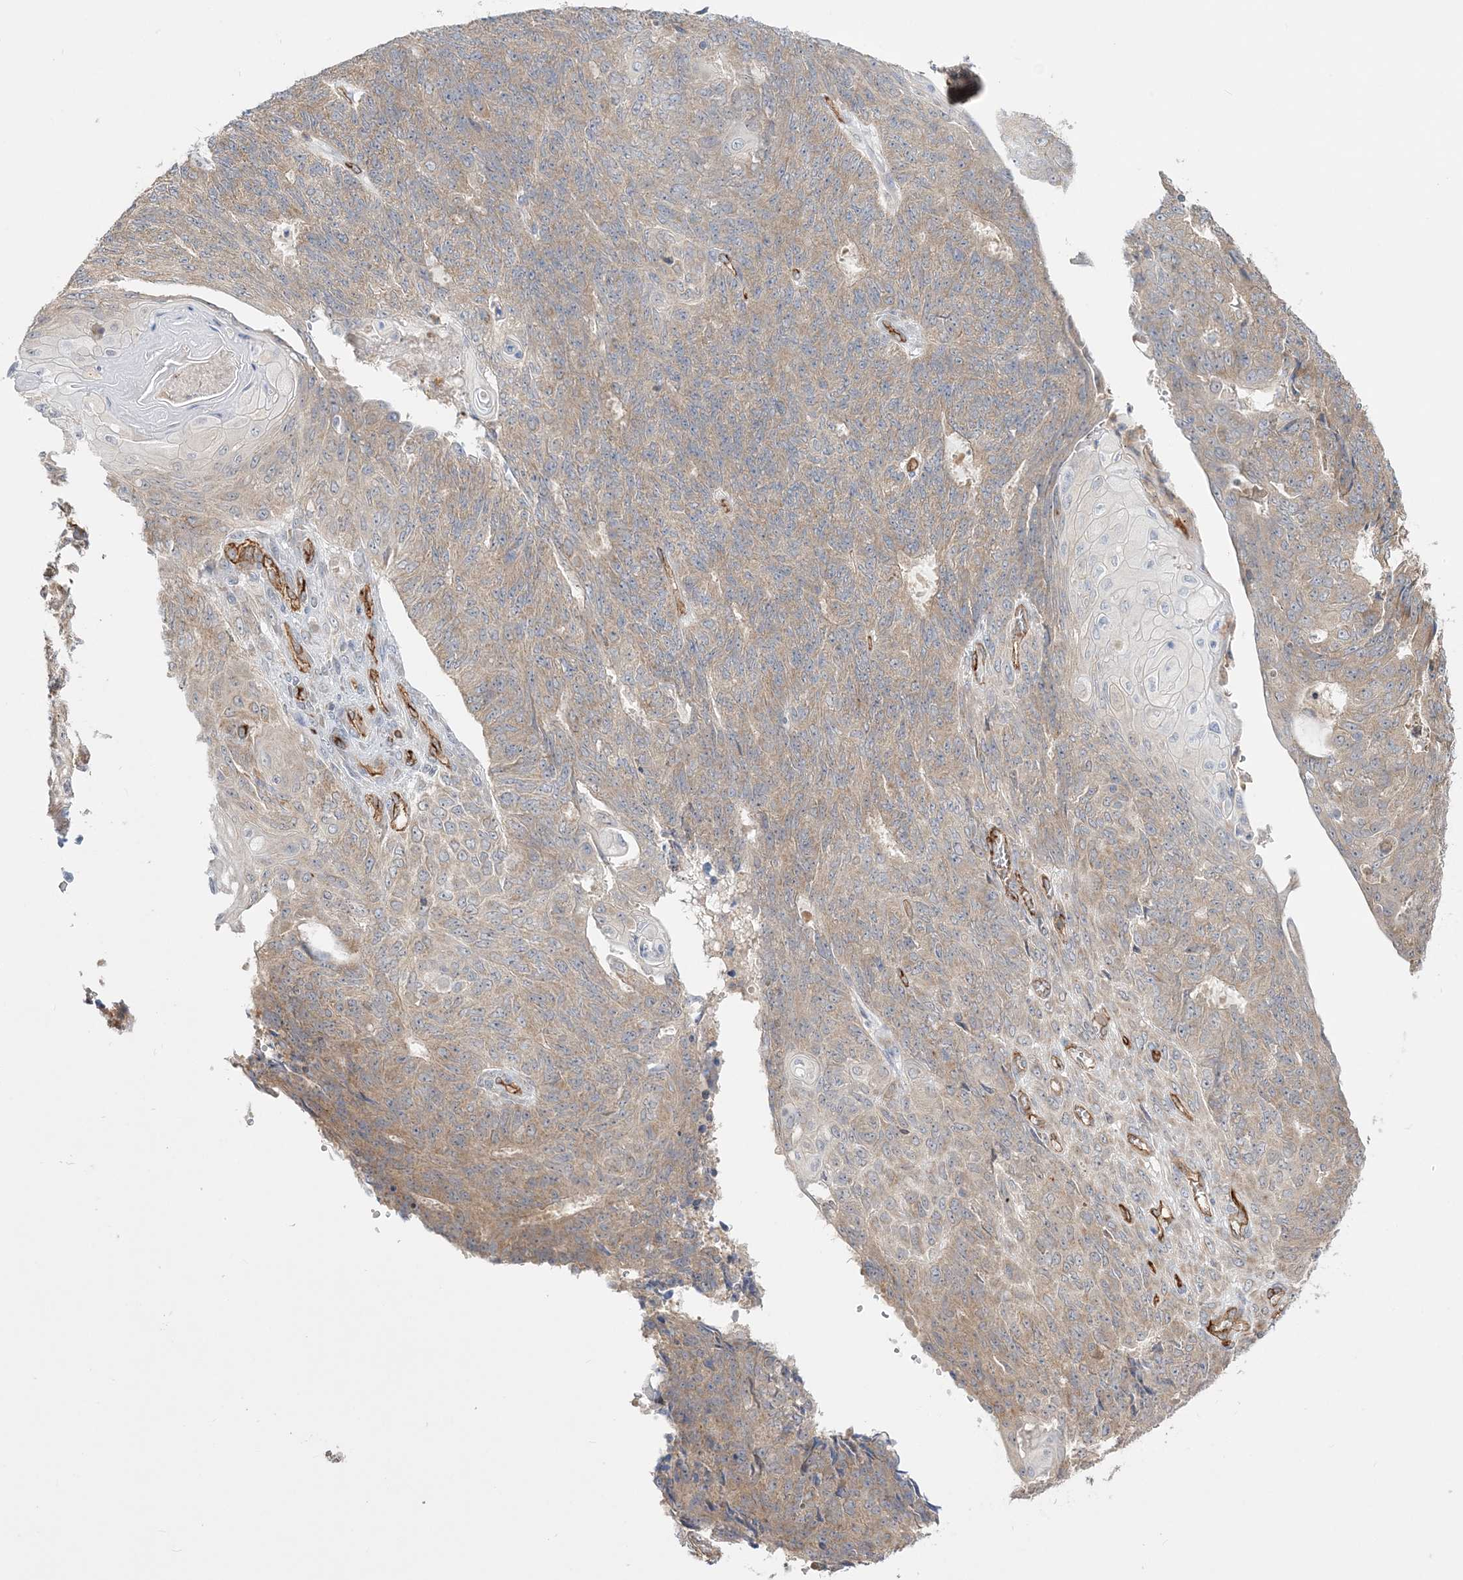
{"staining": {"intensity": "moderate", "quantity": ">75%", "location": "cytoplasmic/membranous"}, "tissue": "endometrial cancer", "cell_type": "Tumor cells", "image_type": "cancer", "snomed": [{"axis": "morphology", "description": "Adenocarcinoma, NOS"}, {"axis": "topography", "description": "Endometrium"}], "caption": "Protein expression analysis of endometrial adenocarcinoma reveals moderate cytoplasmic/membranous expression in approximately >75% of tumor cells.", "gene": "FARSB", "patient": {"sex": "female", "age": 32}}